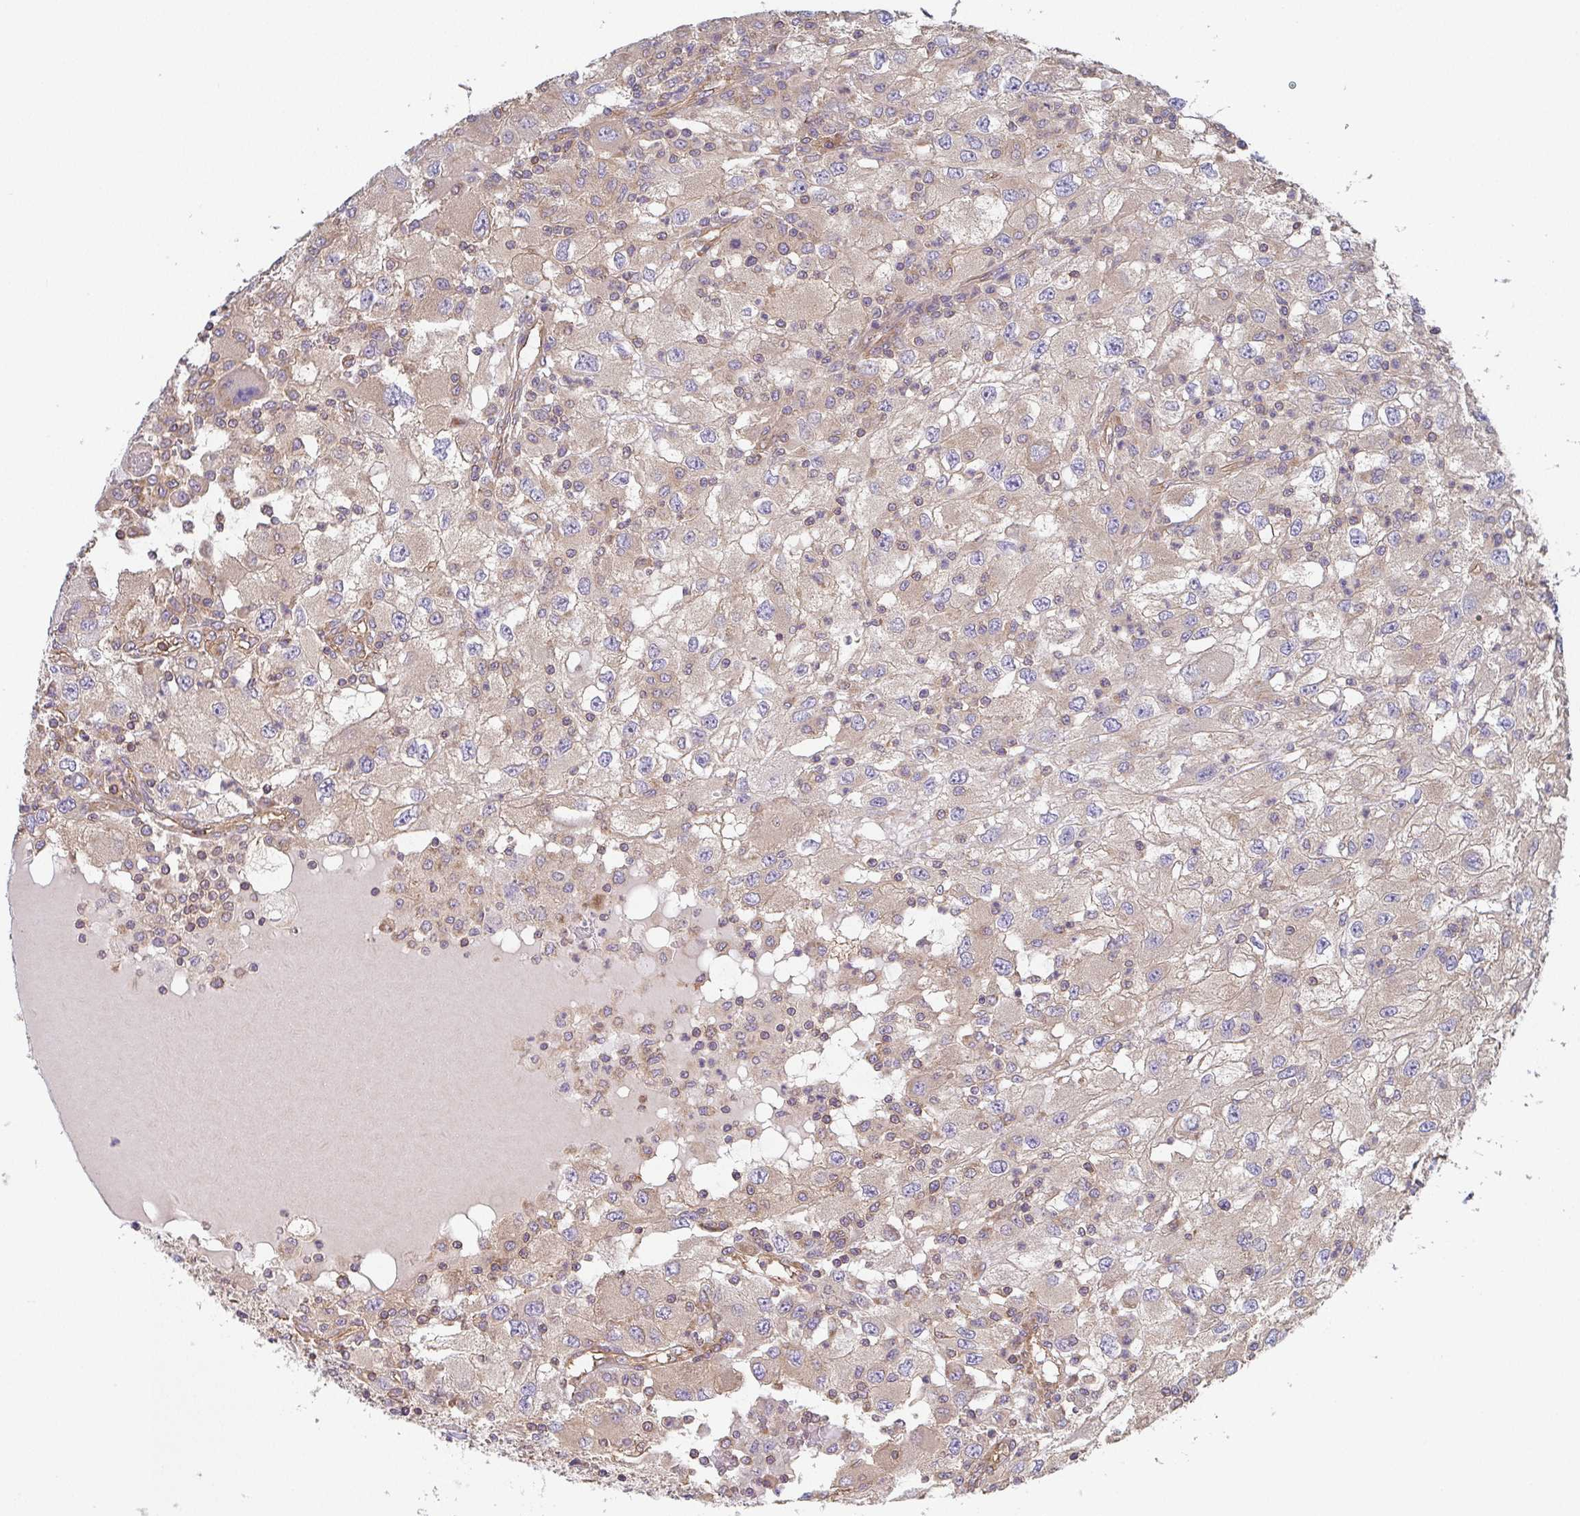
{"staining": {"intensity": "weak", "quantity": "<25%", "location": "cytoplasmic/membranous"}, "tissue": "renal cancer", "cell_type": "Tumor cells", "image_type": "cancer", "snomed": [{"axis": "morphology", "description": "Adenocarcinoma, NOS"}, {"axis": "topography", "description": "Kidney"}], "caption": "This is an immunohistochemistry histopathology image of human renal cancer. There is no staining in tumor cells.", "gene": "TMEM229A", "patient": {"sex": "female", "age": 67}}